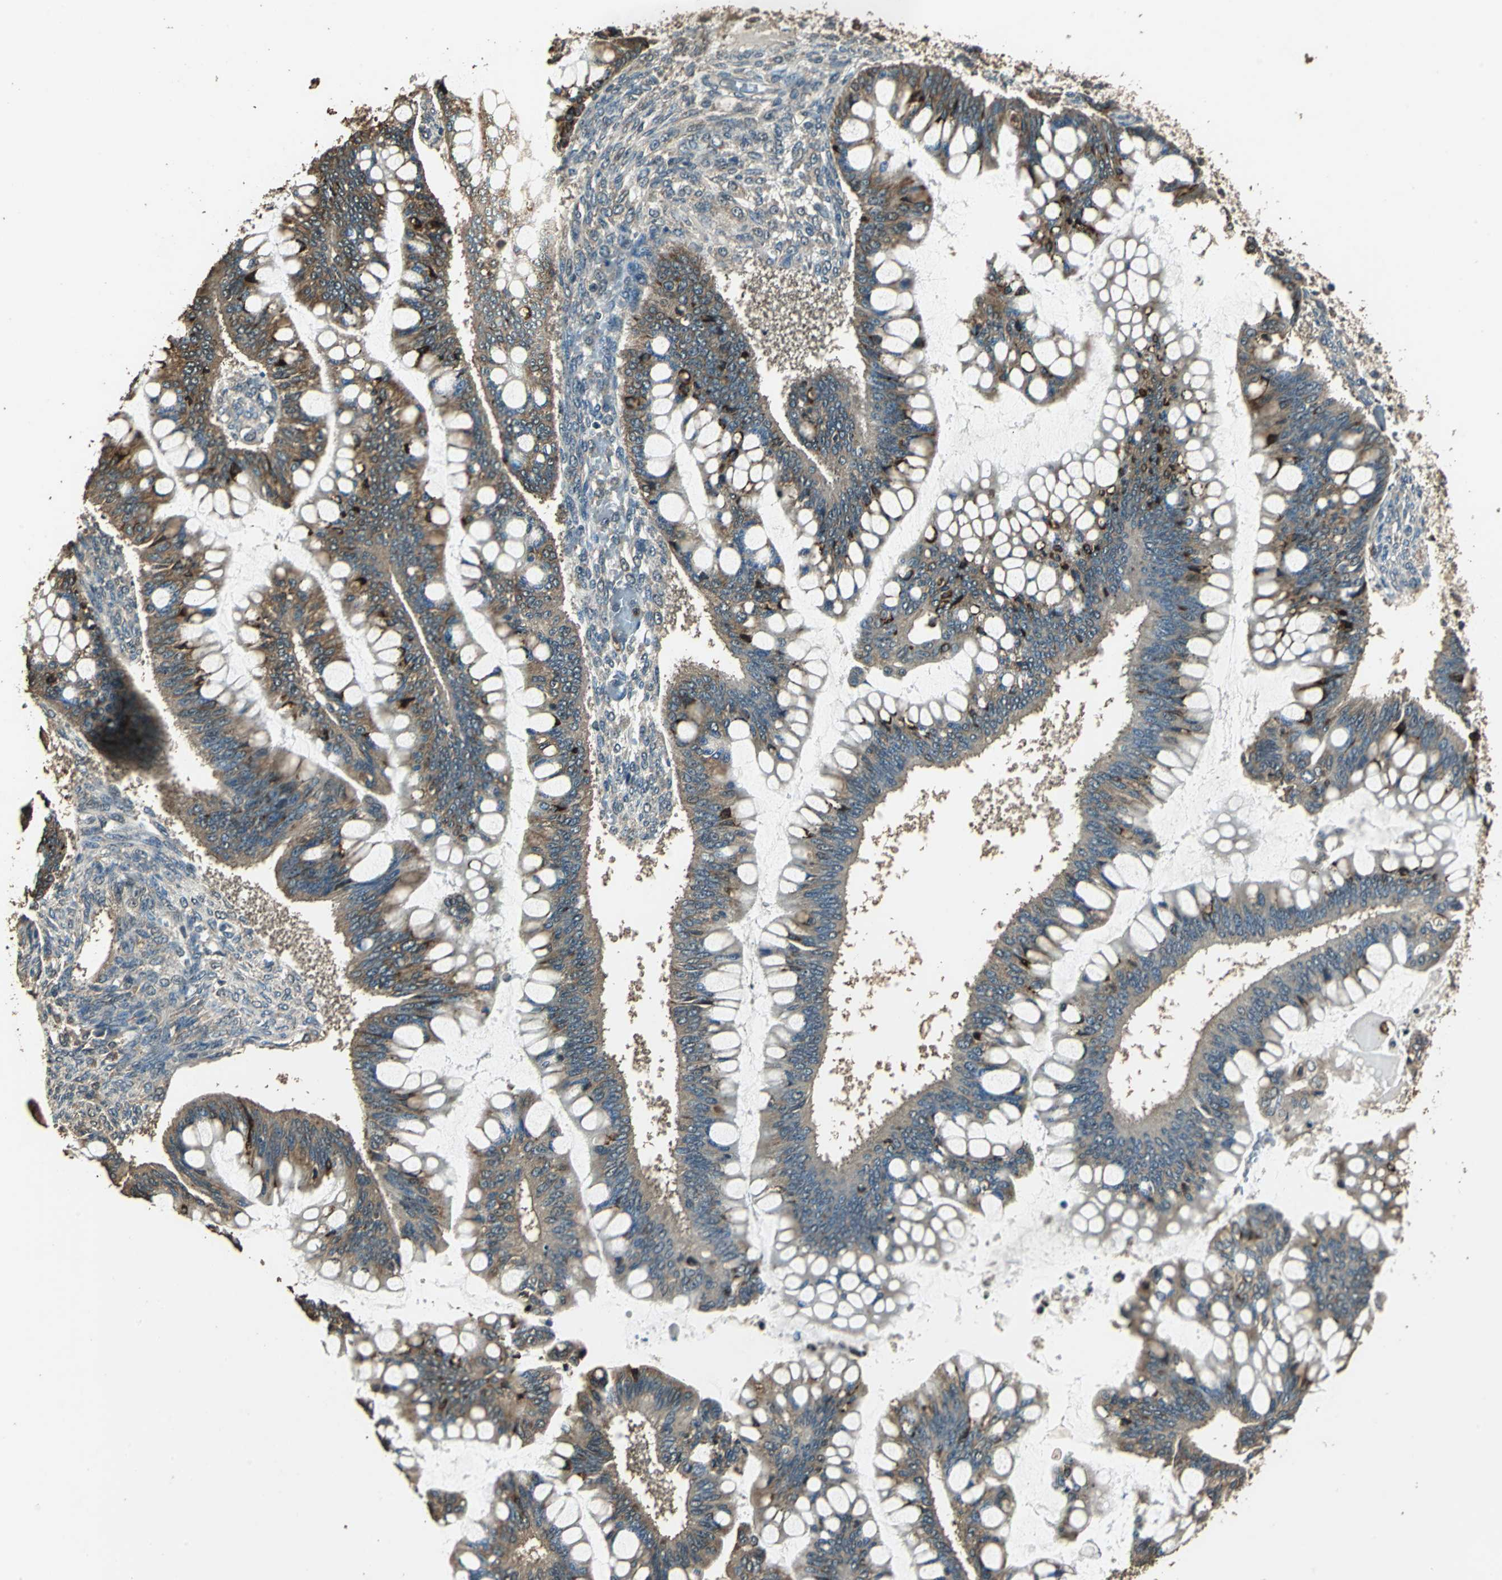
{"staining": {"intensity": "moderate", "quantity": ">75%", "location": "cytoplasmic/membranous"}, "tissue": "ovarian cancer", "cell_type": "Tumor cells", "image_type": "cancer", "snomed": [{"axis": "morphology", "description": "Cystadenocarcinoma, mucinous, NOS"}, {"axis": "topography", "description": "Ovary"}], "caption": "Human mucinous cystadenocarcinoma (ovarian) stained for a protein (brown) demonstrates moderate cytoplasmic/membranous positive positivity in approximately >75% of tumor cells.", "gene": "TMPRSS4", "patient": {"sex": "female", "age": 73}}